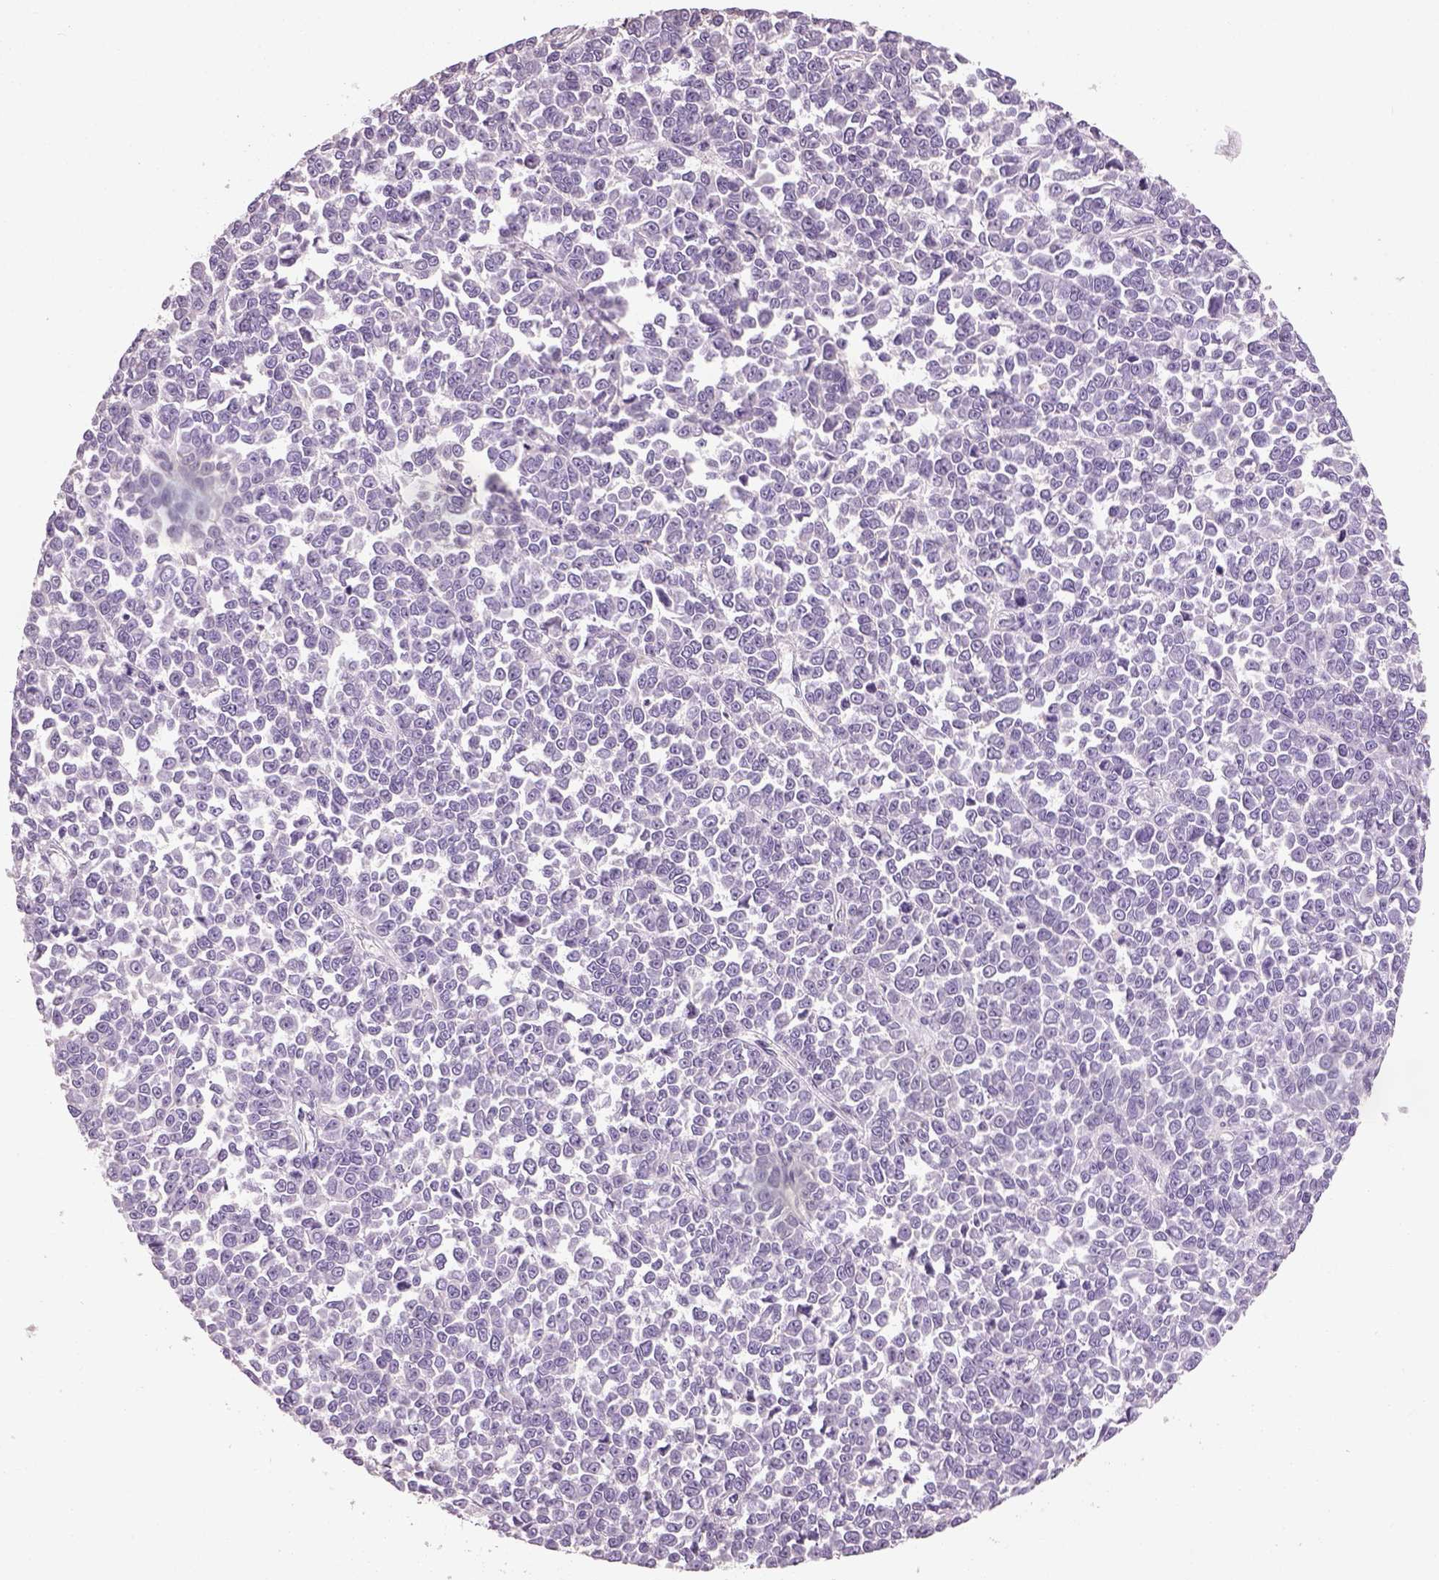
{"staining": {"intensity": "negative", "quantity": "none", "location": "none"}, "tissue": "melanoma", "cell_type": "Tumor cells", "image_type": "cancer", "snomed": [{"axis": "morphology", "description": "Malignant melanoma, NOS"}, {"axis": "topography", "description": "Skin"}], "caption": "Malignant melanoma was stained to show a protein in brown. There is no significant staining in tumor cells.", "gene": "OTUD6A", "patient": {"sex": "female", "age": 95}}